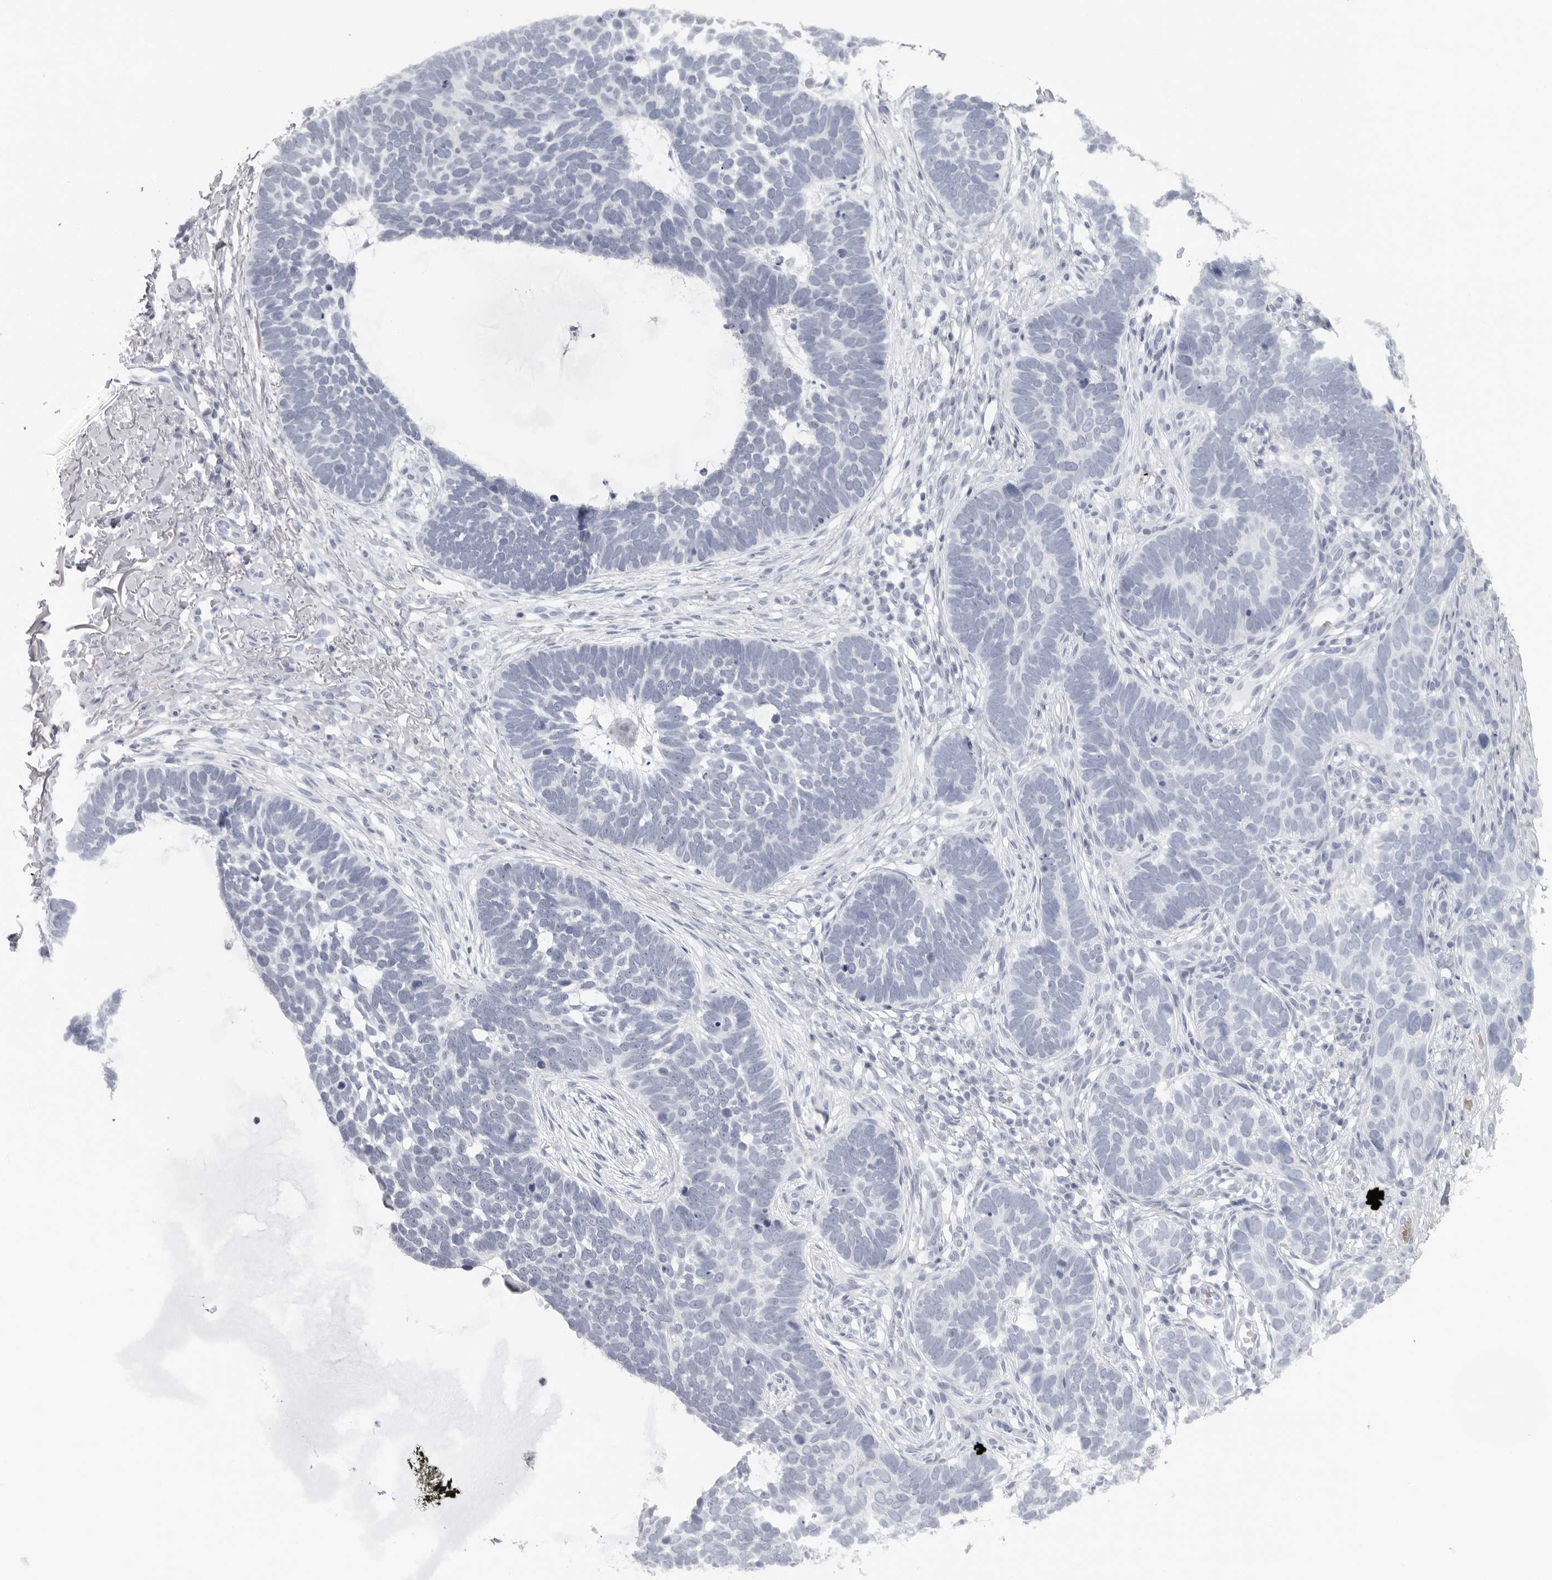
{"staining": {"intensity": "negative", "quantity": "none", "location": "none"}, "tissue": "skin cancer", "cell_type": "Tumor cells", "image_type": "cancer", "snomed": [{"axis": "morphology", "description": "Normal tissue, NOS"}, {"axis": "morphology", "description": "Basal cell carcinoma"}, {"axis": "topography", "description": "Skin"}], "caption": "Immunohistochemistry histopathology image of neoplastic tissue: human skin cancer (basal cell carcinoma) stained with DAB demonstrates no significant protein expression in tumor cells. (DAB (3,3'-diaminobenzidine) immunohistochemistry visualized using brightfield microscopy, high magnification).", "gene": "EPB41", "patient": {"sex": "male", "age": 77}}